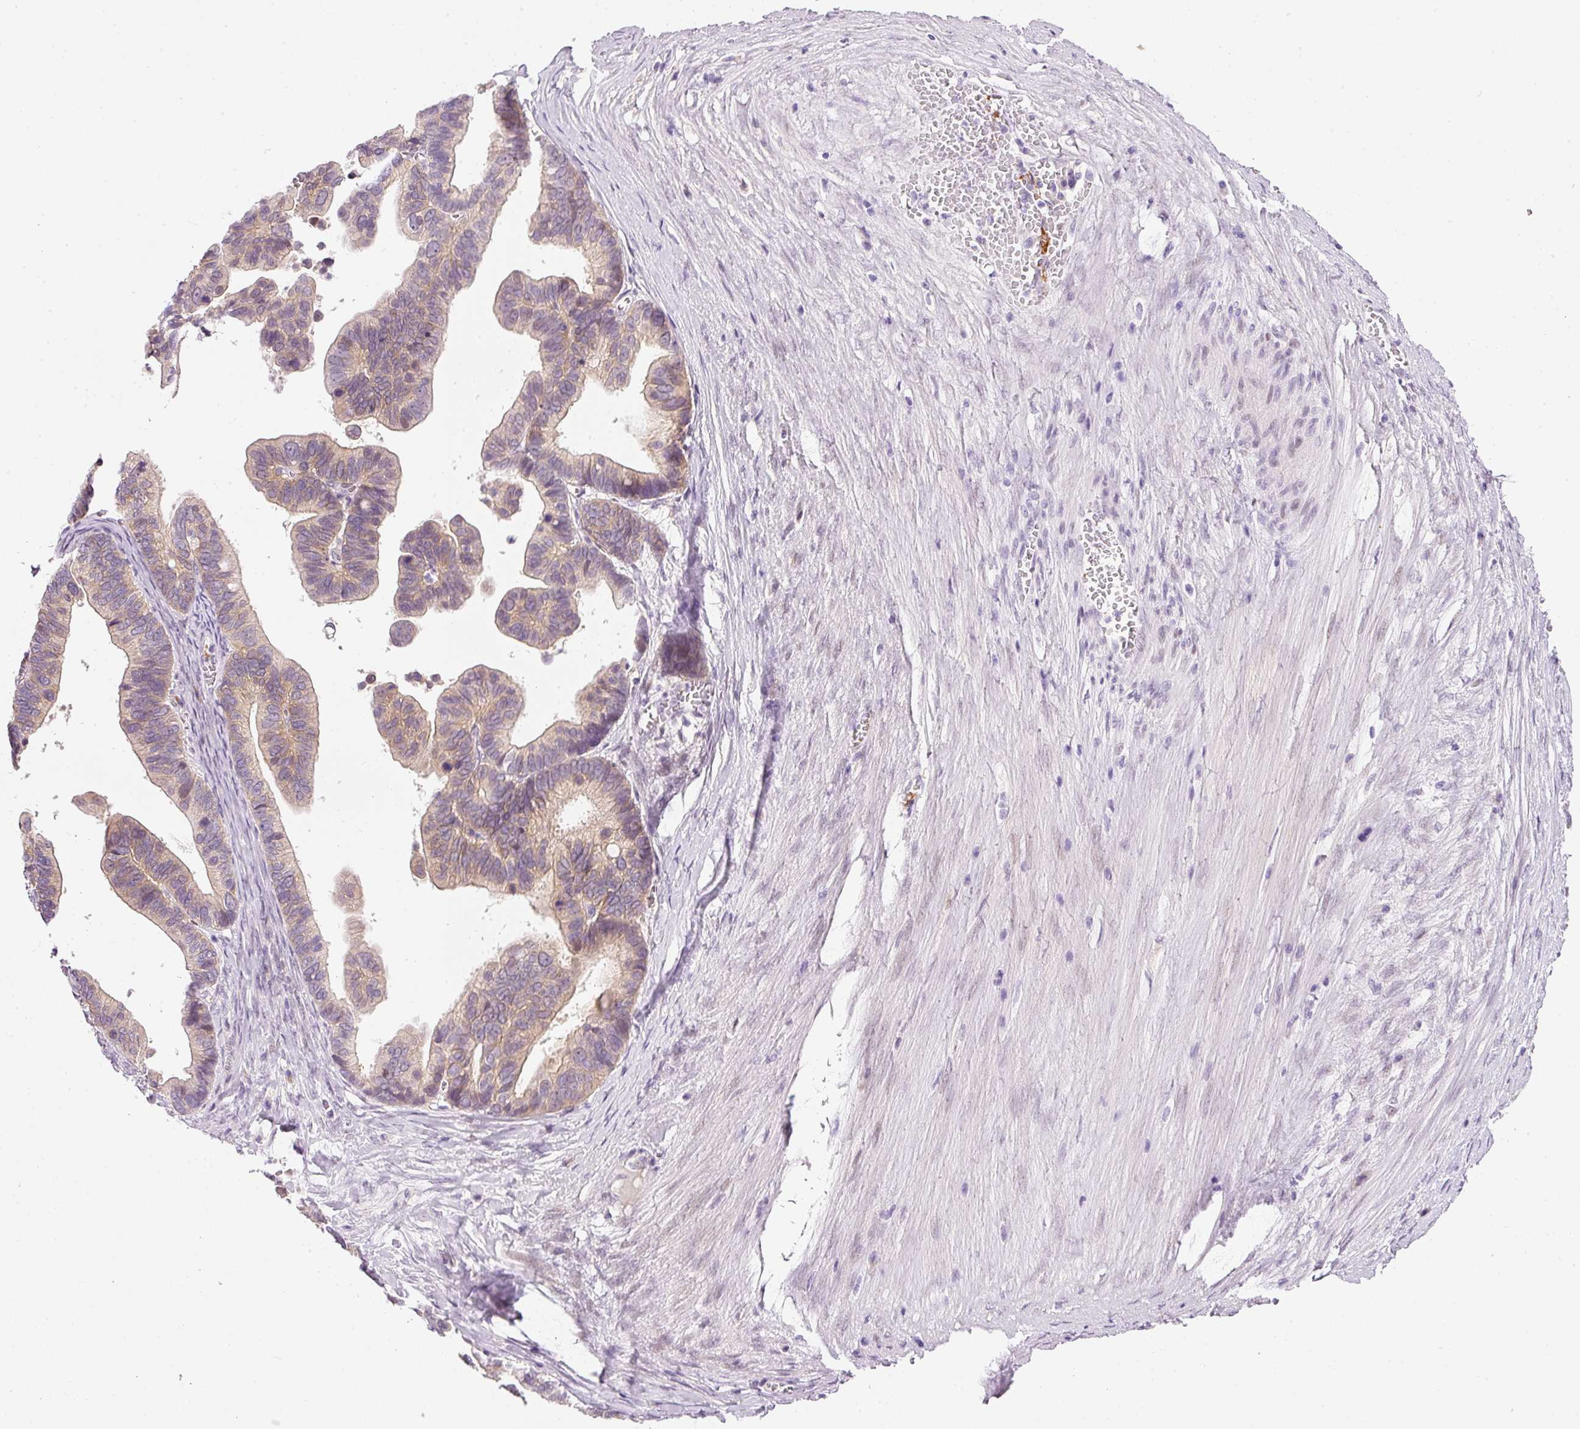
{"staining": {"intensity": "moderate", "quantity": "25%-75%", "location": "cytoplasmic/membranous,nuclear"}, "tissue": "ovarian cancer", "cell_type": "Tumor cells", "image_type": "cancer", "snomed": [{"axis": "morphology", "description": "Cystadenocarcinoma, serous, NOS"}, {"axis": "topography", "description": "Ovary"}], "caption": "IHC of ovarian cancer reveals medium levels of moderate cytoplasmic/membranous and nuclear expression in about 25%-75% of tumor cells.", "gene": "SRC", "patient": {"sex": "female", "age": 56}}